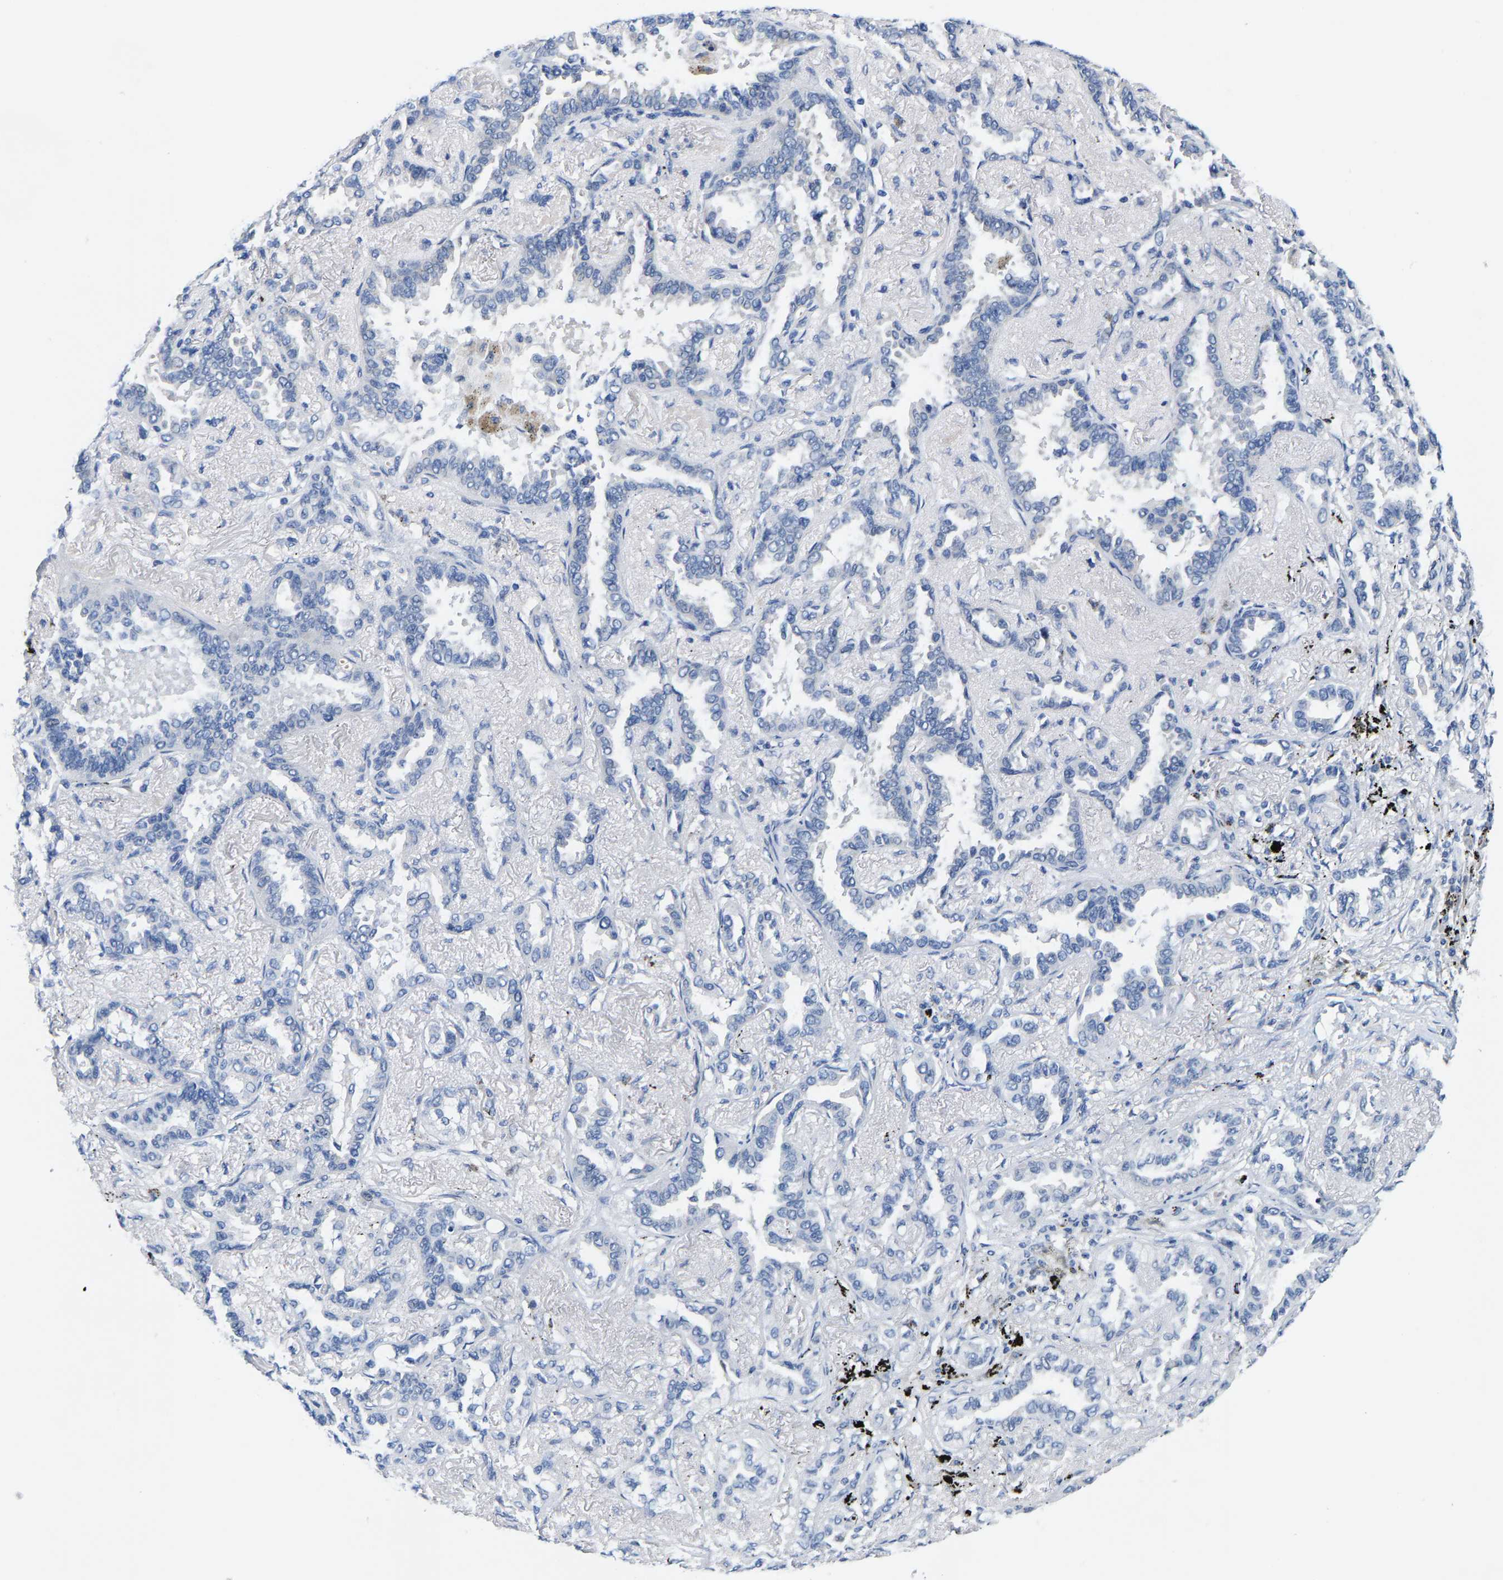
{"staining": {"intensity": "negative", "quantity": "none", "location": "none"}, "tissue": "lung cancer", "cell_type": "Tumor cells", "image_type": "cancer", "snomed": [{"axis": "morphology", "description": "Adenocarcinoma, NOS"}, {"axis": "topography", "description": "Lung"}], "caption": "Tumor cells are negative for protein expression in human adenocarcinoma (lung).", "gene": "KLHL1", "patient": {"sex": "male", "age": 59}}